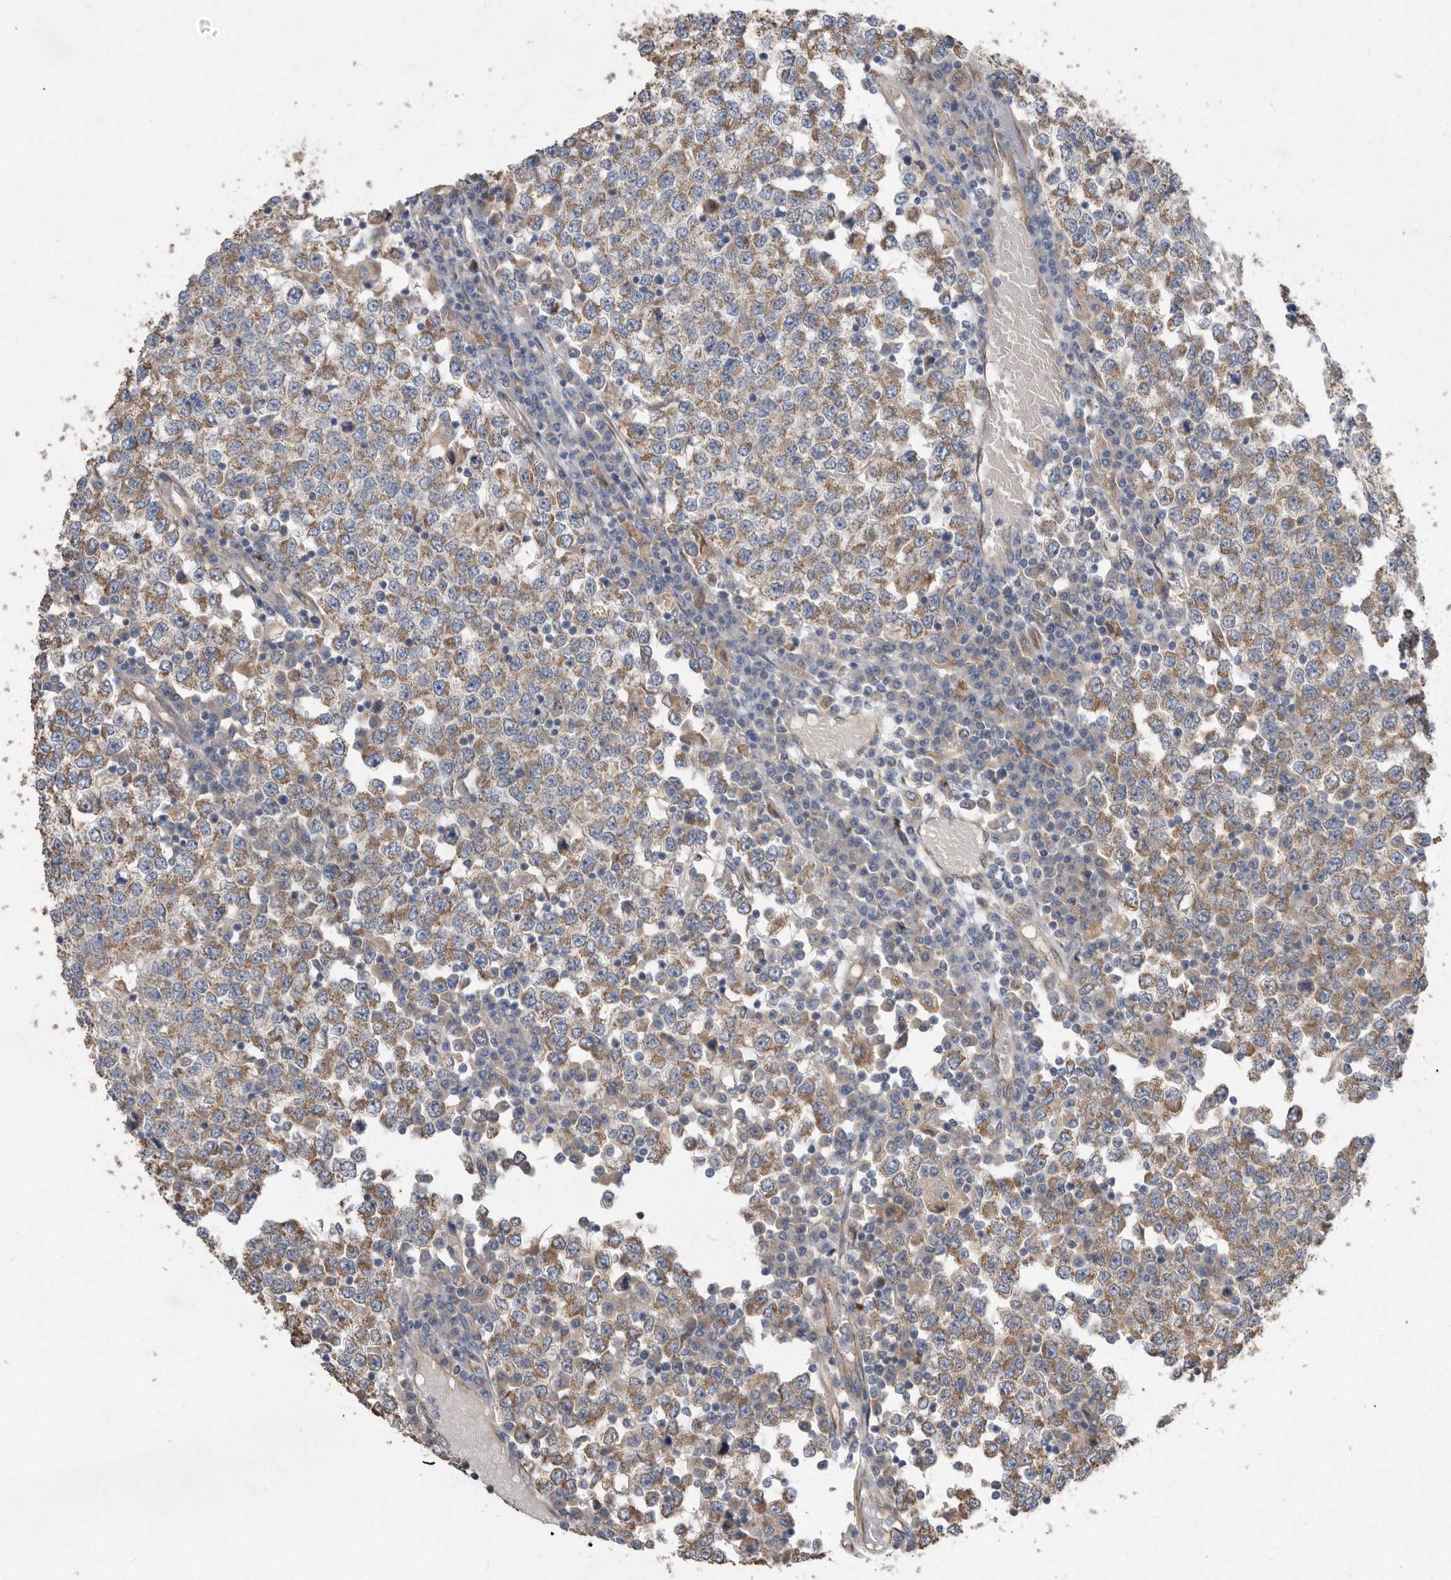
{"staining": {"intensity": "moderate", "quantity": ">75%", "location": "cytoplasmic/membranous"}, "tissue": "testis cancer", "cell_type": "Tumor cells", "image_type": "cancer", "snomed": [{"axis": "morphology", "description": "Seminoma, NOS"}, {"axis": "topography", "description": "Testis"}], "caption": "Testis cancer (seminoma) was stained to show a protein in brown. There is medium levels of moderate cytoplasmic/membranous expression in approximately >75% of tumor cells.", "gene": "PON2", "patient": {"sex": "male", "age": 65}}